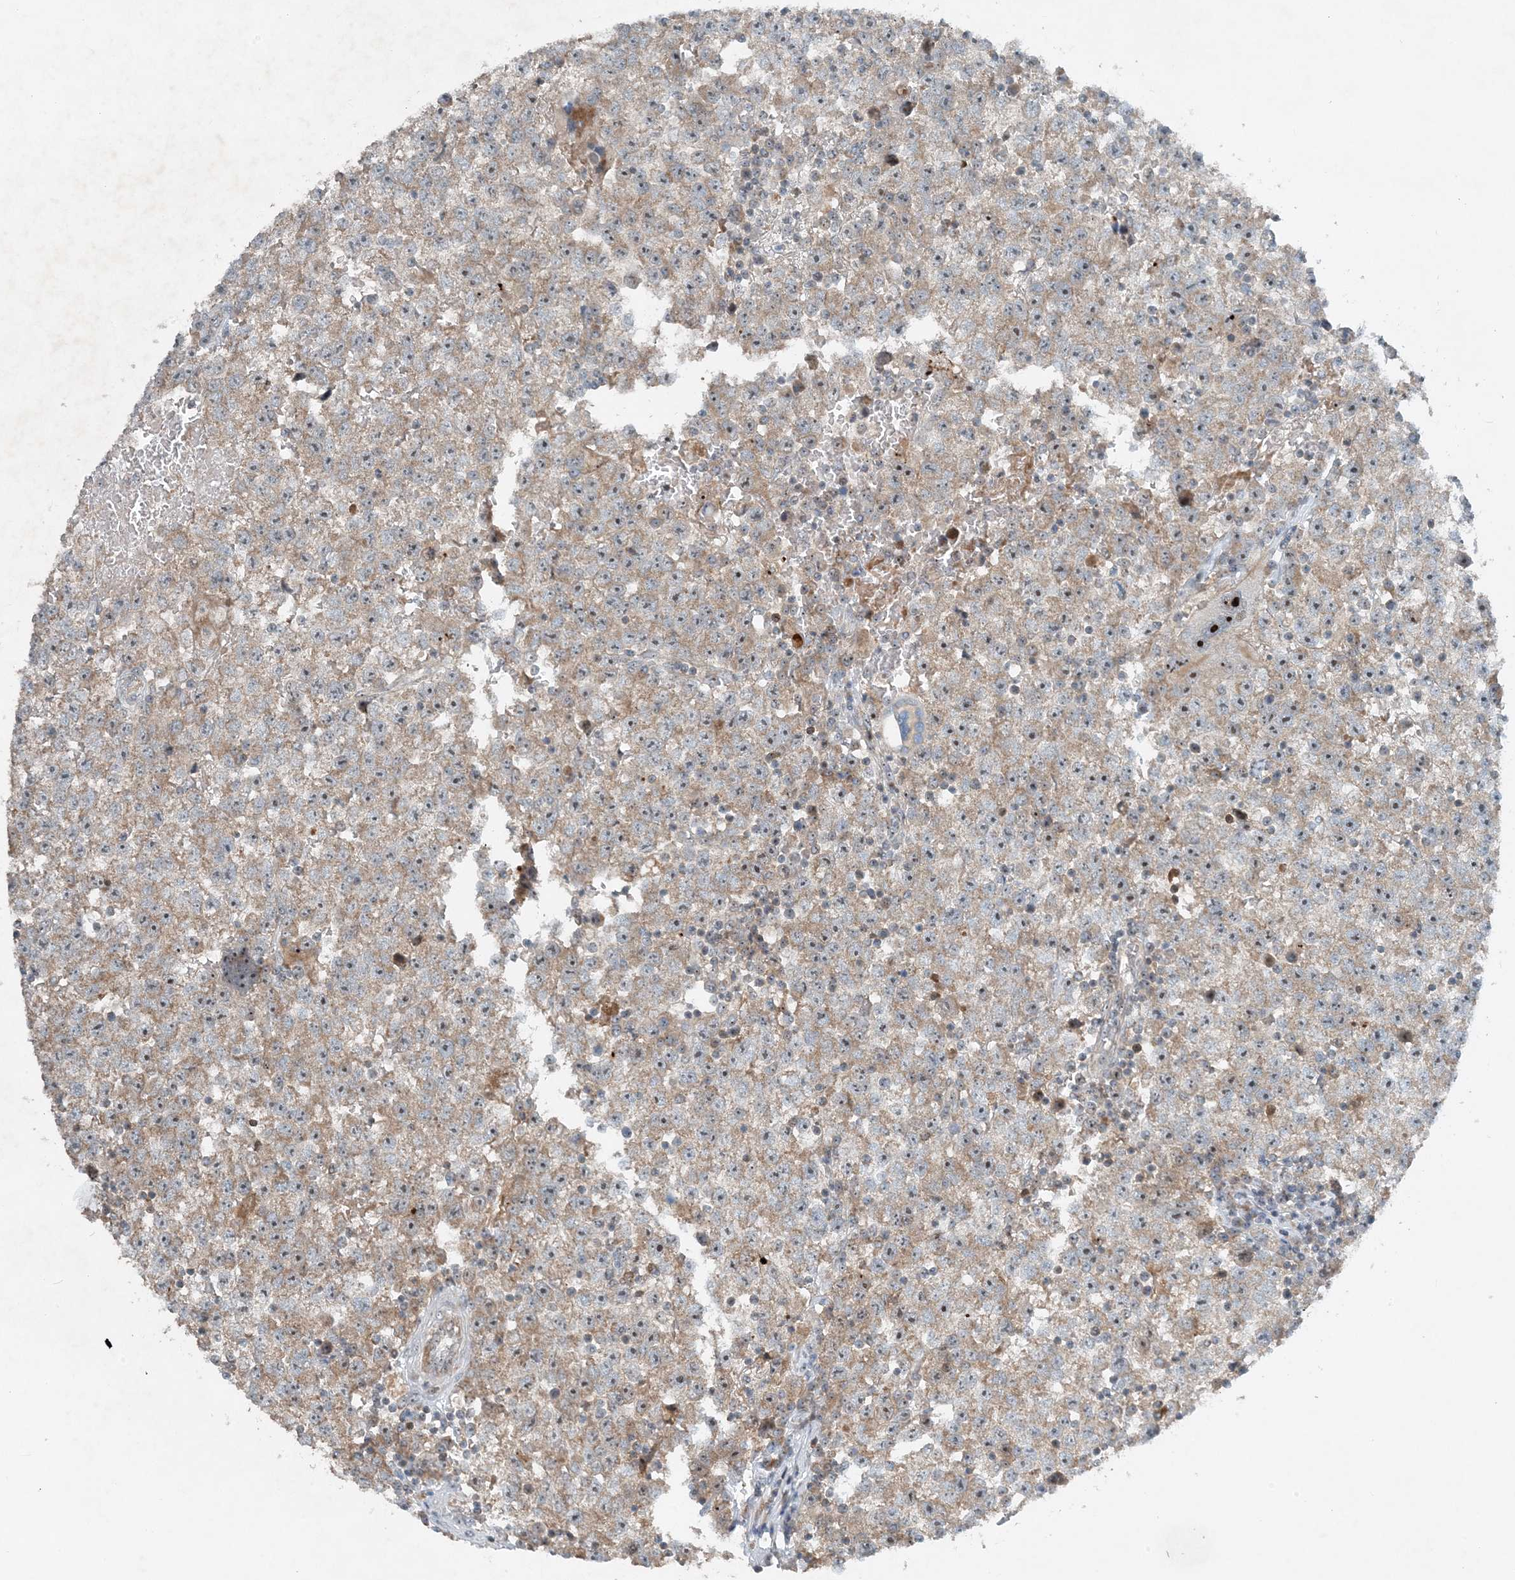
{"staining": {"intensity": "weak", "quantity": ">75%", "location": "cytoplasmic/membranous"}, "tissue": "testis cancer", "cell_type": "Tumor cells", "image_type": "cancer", "snomed": [{"axis": "morphology", "description": "Seminoma, NOS"}, {"axis": "topography", "description": "Testis"}], "caption": "This is a photomicrograph of immunohistochemistry (IHC) staining of testis seminoma, which shows weak staining in the cytoplasmic/membranous of tumor cells.", "gene": "MITD1", "patient": {"sex": "male", "age": 22}}